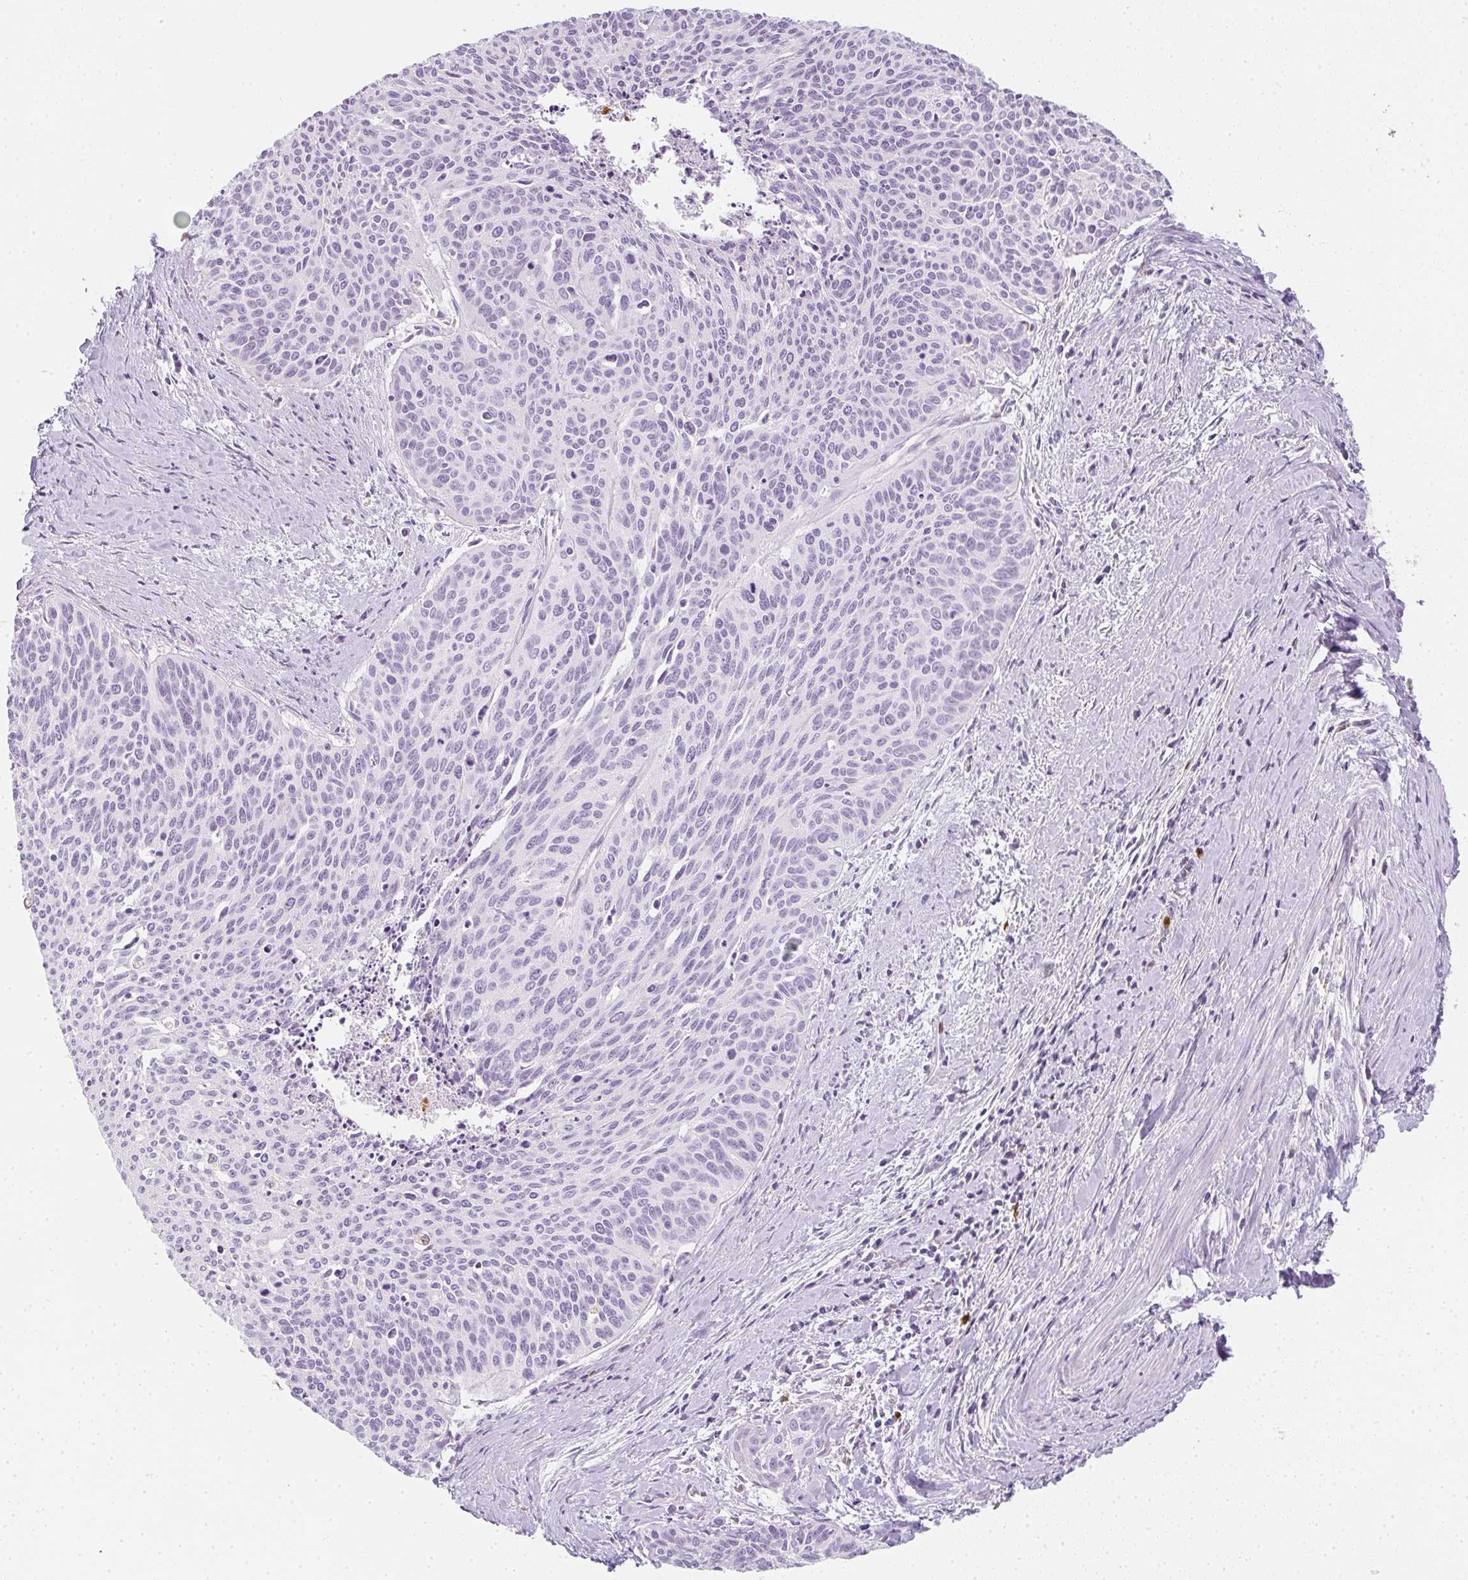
{"staining": {"intensity": "negative", "quantity": "none", "location": "none"}, "tissue": "cervical cancer", "cell_type": "Tumor cells", "image_type": "cancer", "snomed": [{"axis": "morphology", "description": "Squamous cell carcinoma, NOS"}, {"axis": "topography", "description": "Cervix"}], "caption": "High power microscopy photomicrograph of an immunohistochemistry photomicrograph of cervical squamous cell carcinoma, revealing no significant staining in tumor cells. The staining is performed using DAB (3,3'-diaminobenzidine) brown chromogen with nuclei counter-stained in using hematoxylin.", "gene": "HK3", "patient": {"sex": "female", "age": 55}}